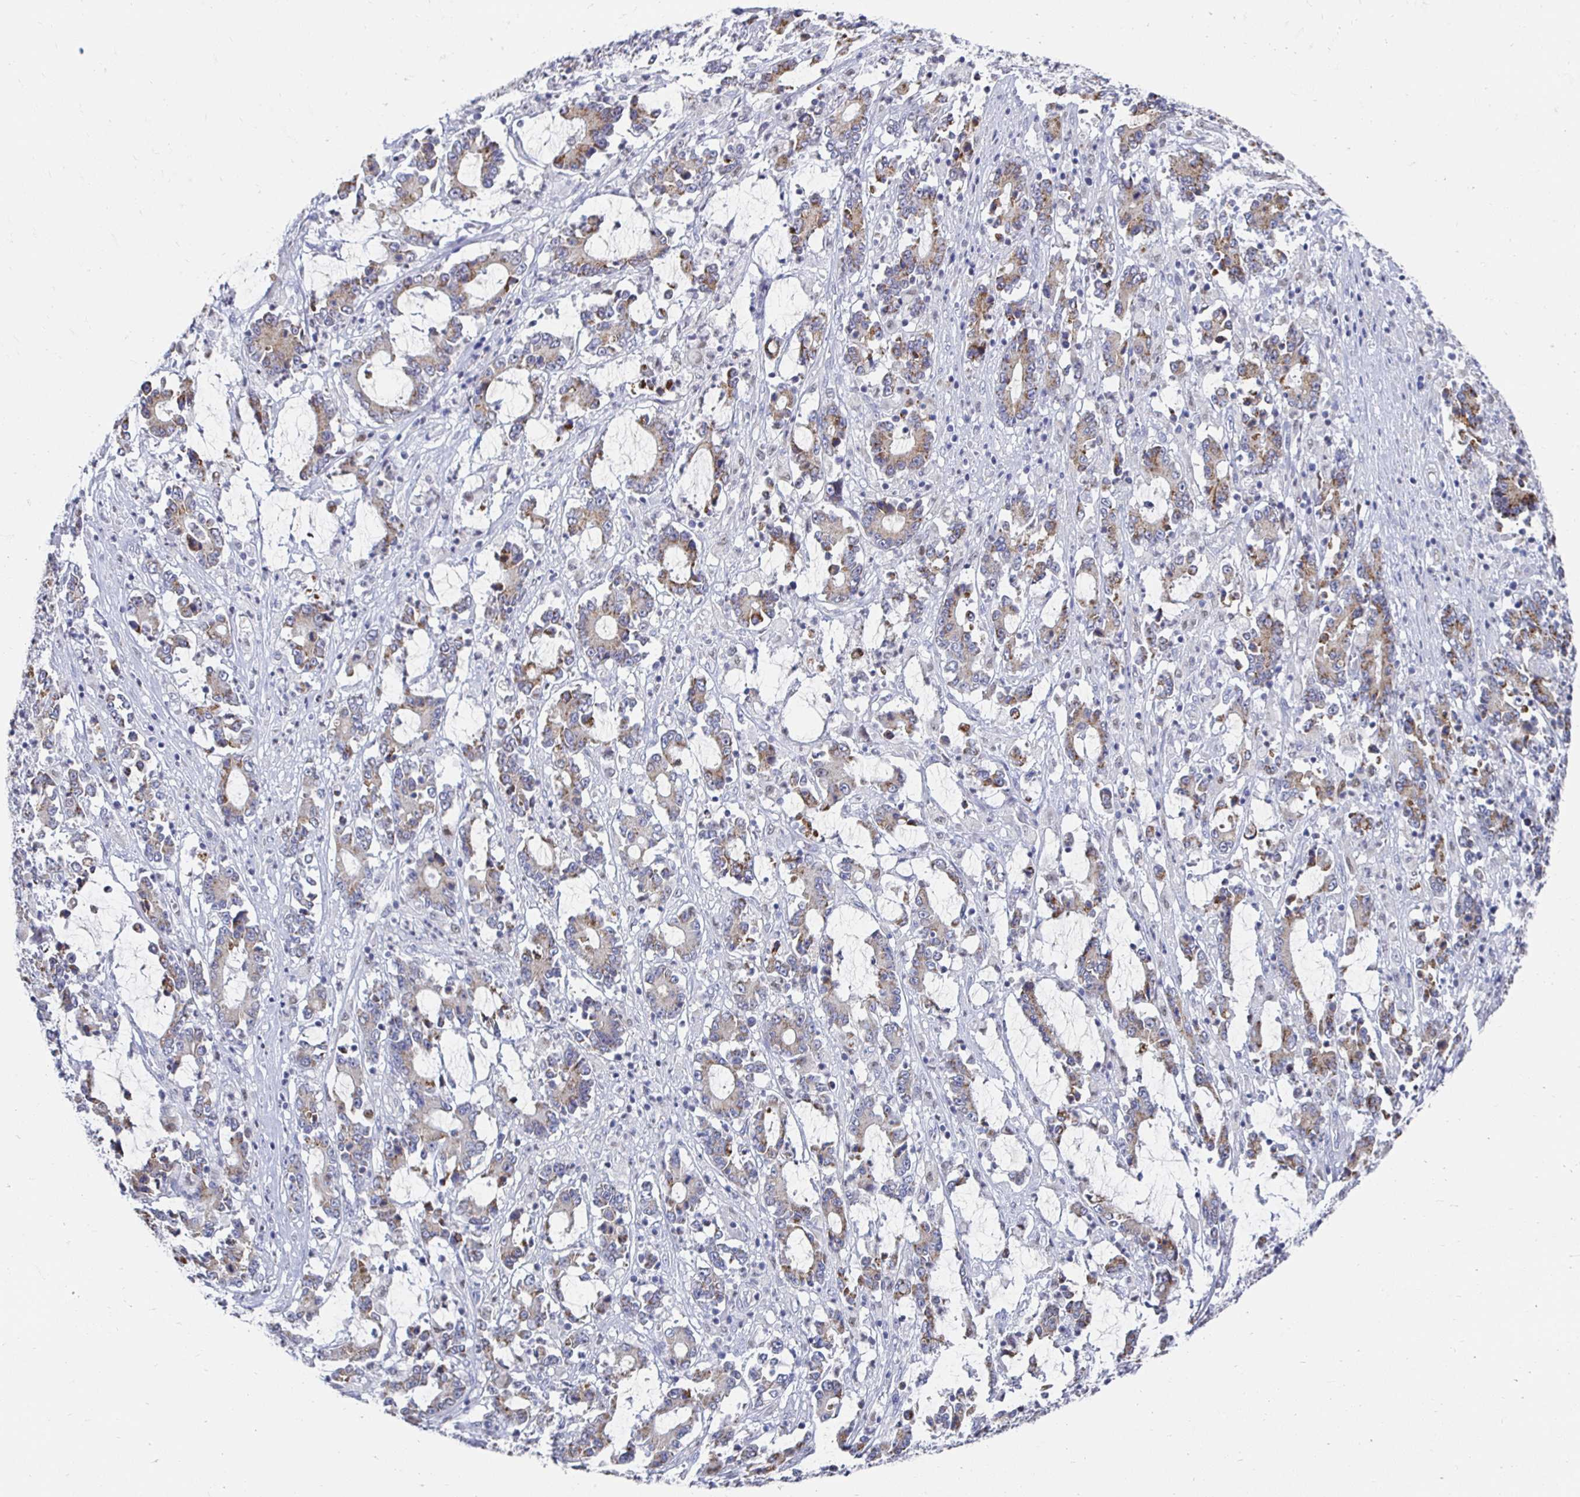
{"staining": {"intensity": "weak", "quantity": "25%-75%", "location": "cytoplasmic/membranous"}, "tissue": "stomach cancer", "cell_type": "Tumor cells", "image_type": "cancer", "snomed": [{"axis": "morphology", "description": "Adenocarcinoma, NOS"}, {"axis": "topography", "description": "Stomach, upper"}], "caption": "Stomach adenocarcinoma stained for a protein (brown) displays weak cytoplasmic/membranous positive staining in approximately 25%-75% of tumor cells.", "gene": "NOCT", "patient": {"sex": "male", "age": 68}}